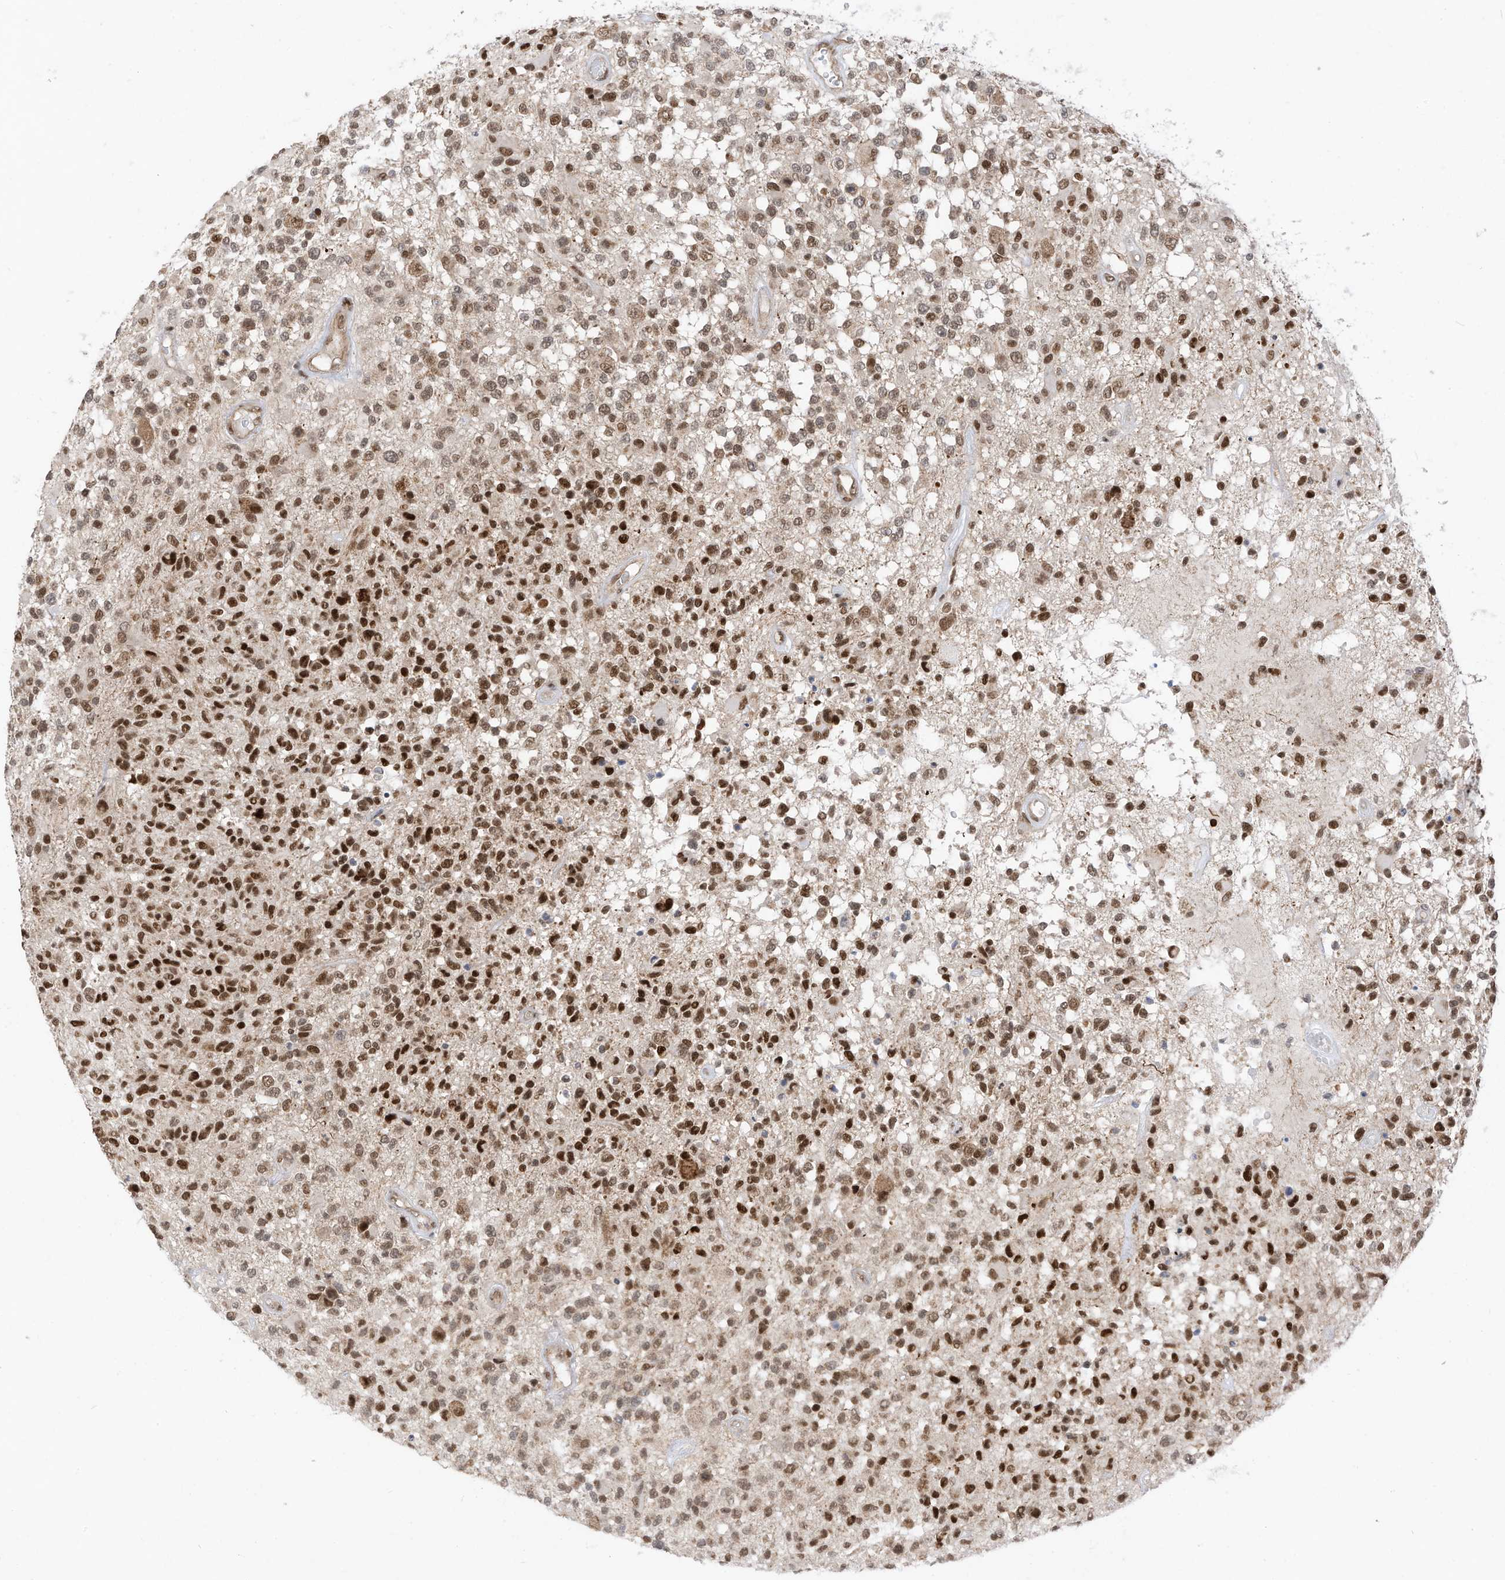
{"staining": {"intensity": "moderate", "quantity": ">75%", "location": "nuclear"}, "tissue": "glioma", "cell_type": "Tumor cells", "image_type": "cancer", "snomed": [{"axis": "morphology", "description": "Glioma, malignant, High grade"}, {"axis": "morphology", "description": "Glioblastoma, NOS"}, {"axis": "topography", "description": "Brain"}], "caption": "Brown immunohistochemical staining in human glioblastoma demonstrates moderate nuclear positivity in about >75% of tumor cells.", "gene": "AURKAIP1", "patient": {"sex": "male", "age": 60}}